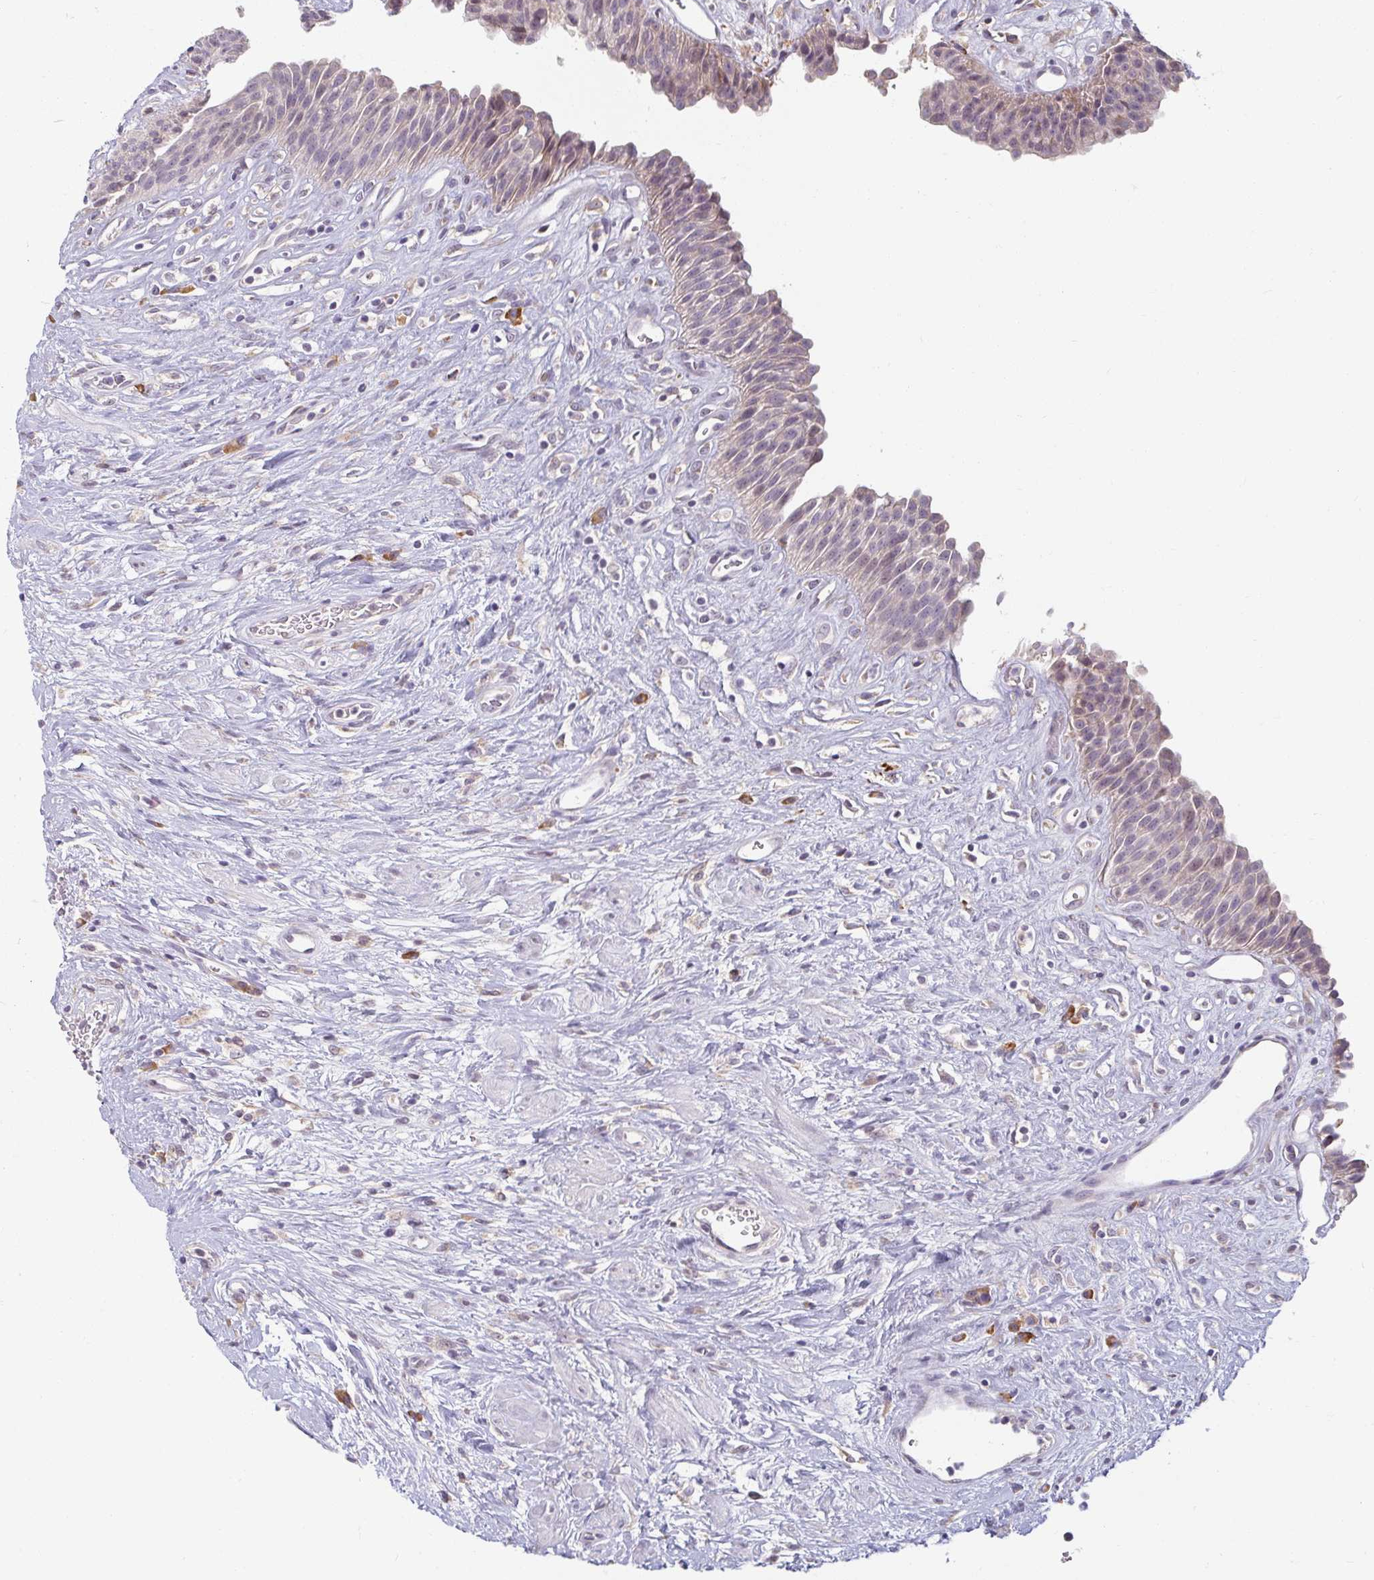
{"staining": {"intensity": "weak", "quantity": "<25%", "location": "nuclear"}, "tissue": "urinary bladder", "cell_type": "Urothelial cells", "image_type": "normal", "snomed": [{"axis": "morphology", "description": "Normal tissue, NOS"}, {"axis": "topography", "description": "Urinary bladder"}], "caption": "A micrograph of urinary bladder stained for a protein displays no brown staining in urothelial cells.", "gene": "DDN", "patient": {"sex": "female", "age": 56}}